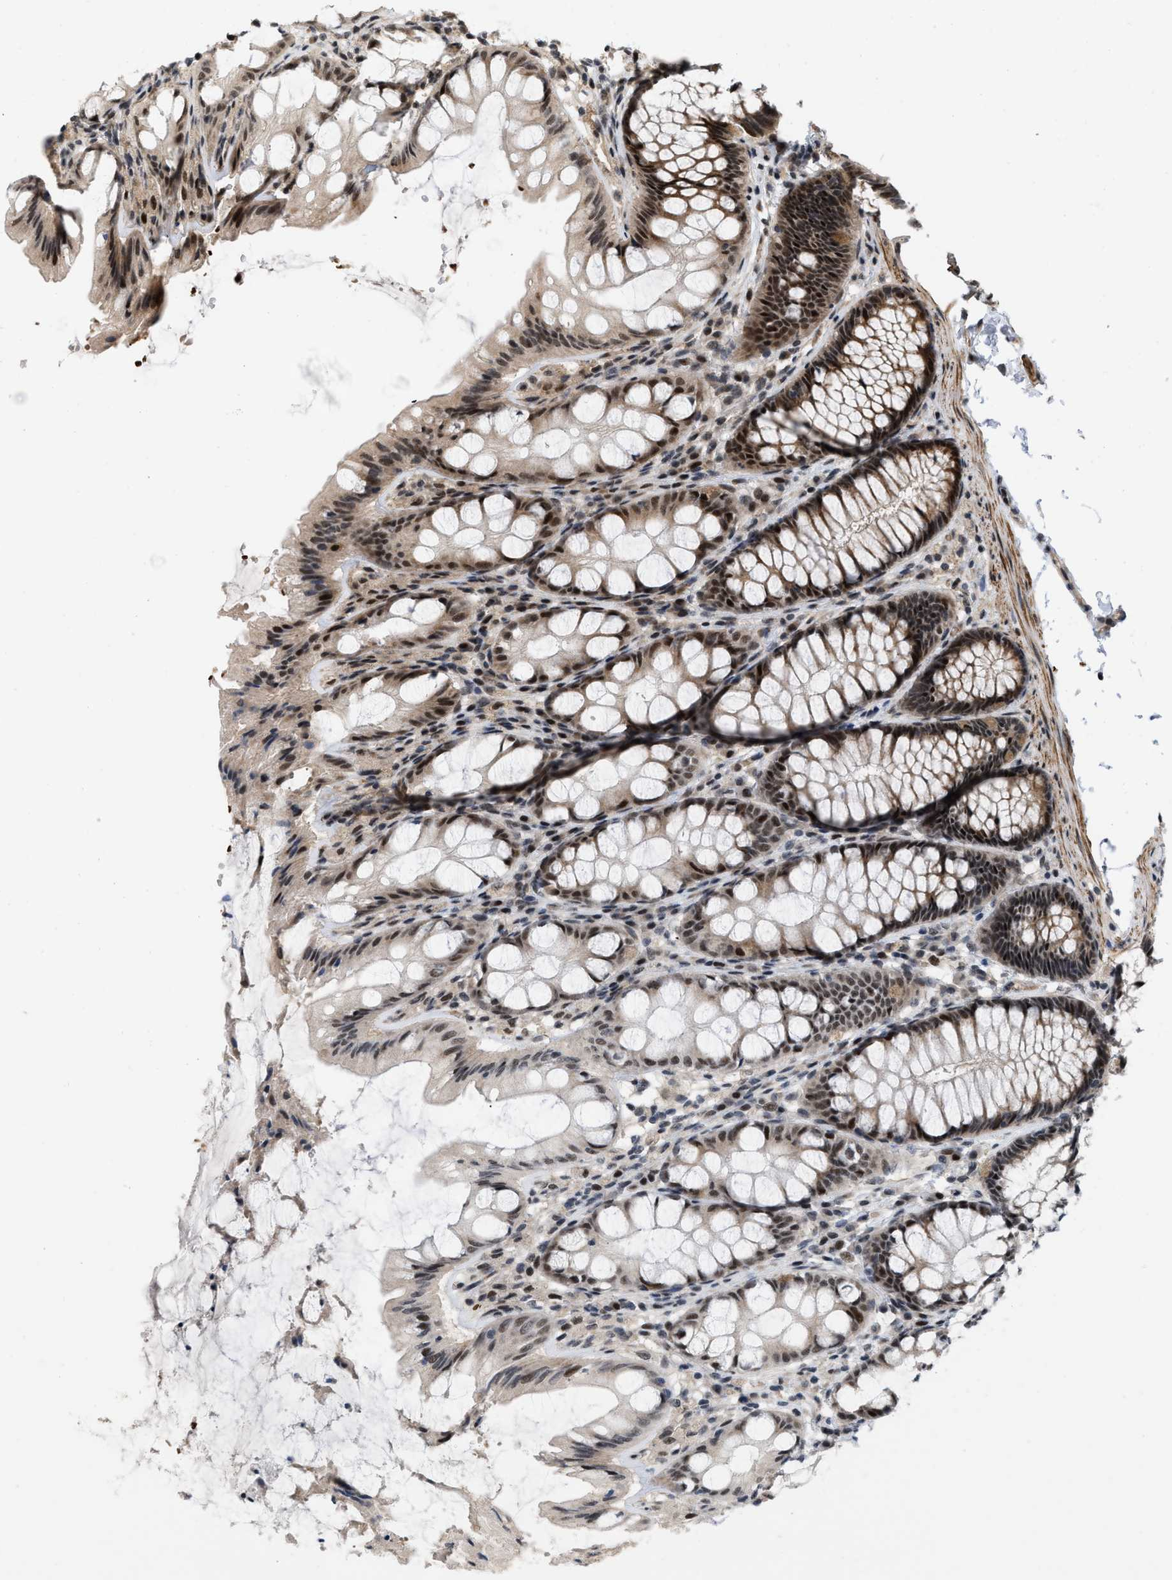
{"staining": {"intensity": "moderate", "quantity": ">75%", "location": "cytoplasmic/membranous"}, "tissue": "colon", "cell_type": "Endothelial cells", "image_type": "normal", "snomed": [{"axis": "morphology", "description": "Normal tissue, NOS"}, {"axis": "topography", "description": "Colon"}], "caption": "Immunohistochemical staining of benign colon reveals moderate cytoplasmic/membranous protein staining in about >75% of endothelial cells. (brown staining indicates protein expression, while blue staining denotes nuclei).", "gene": "ANKRD11", "patient": {"sex": "male", "age": 47}}